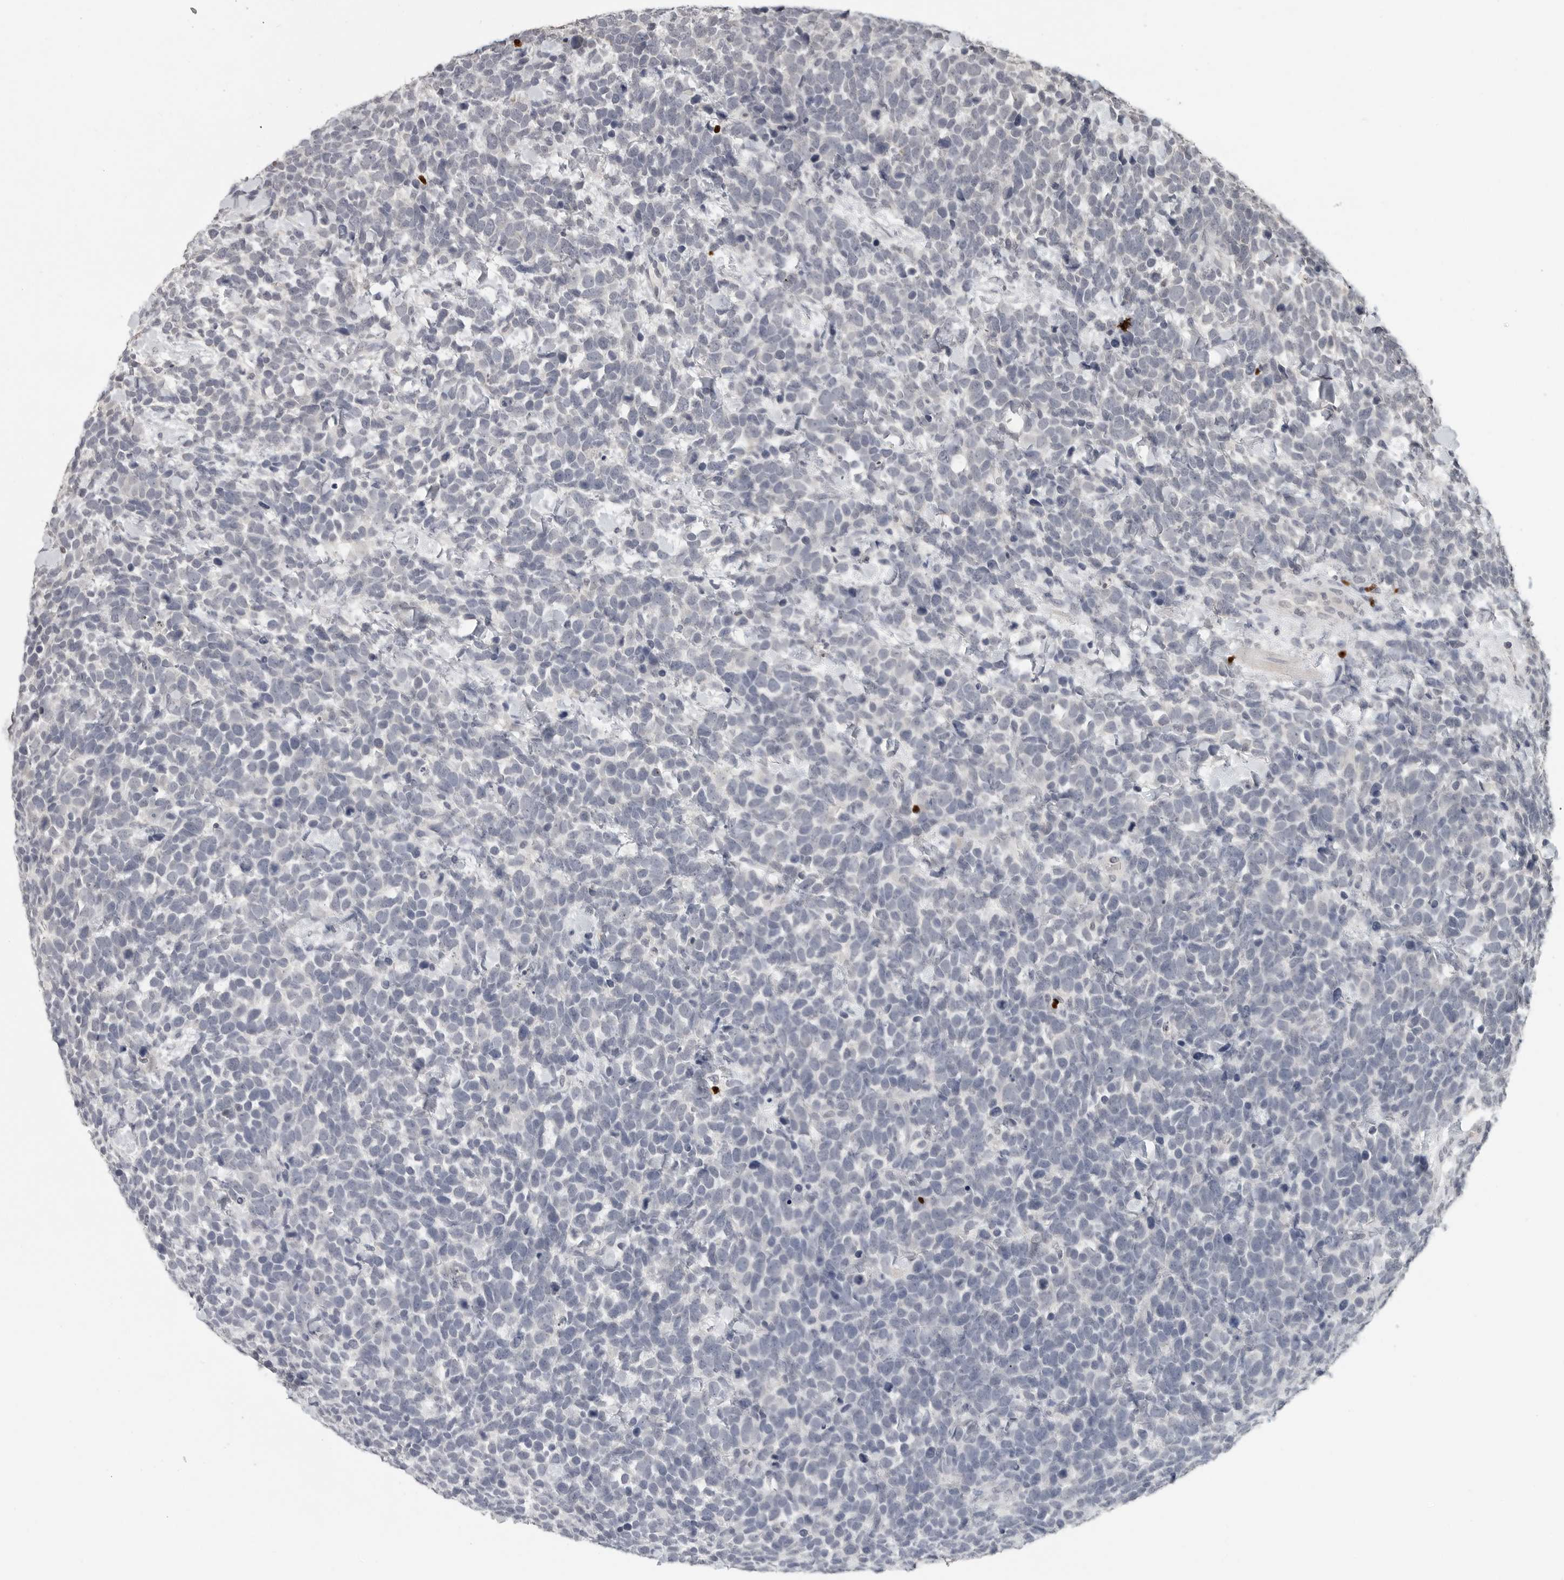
{"staining": {"intensity": "negative", "quantity": "none", "location": "none"}, "tissue": "urothelial cancer", "cell_type": "Tumor cells", "image_type": "cancer", "snomed": [{"axis": "morphology", "description": "Urothelial carcinoma, High grade"}, {"axis": "topography", "description": "Urinary bladder"}], "caption": "Tumor cells are negative for protein expression in human high-grade urothelial carcinoma.", "gene": "FOXP3", "patient": {"sex": "female", "age": 82}}